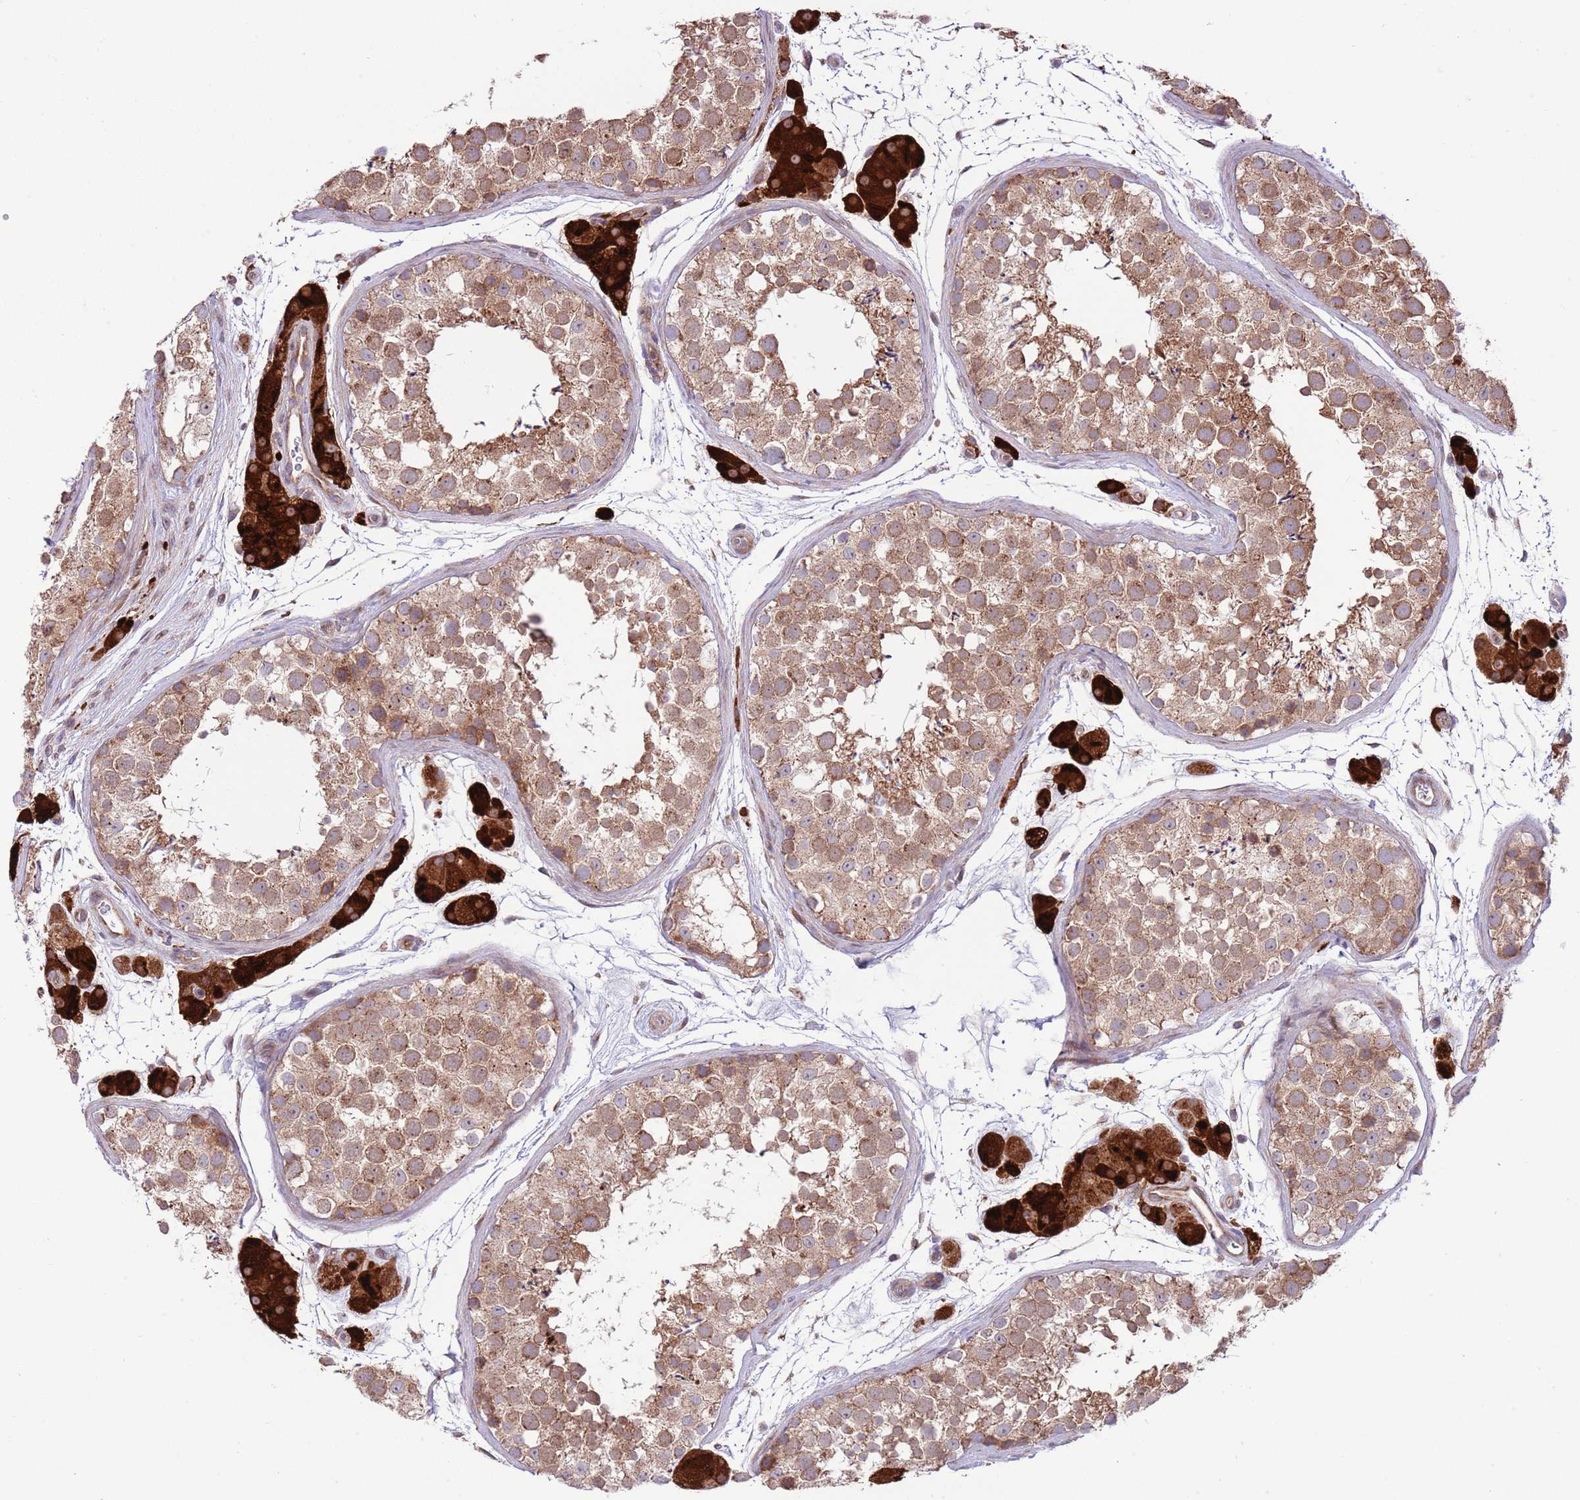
{"staining": {"intensity": "moderate", "quantity": ">75%", "location": "cytoplasmic/membranous"}, "tissue": "testis", "cell_type": "Cells in seminiferous ducts", "image_type": "normal", "snomed": [{"axis": "morphology", "description": "Normal tissue, NOS"}, {"axis": "topography", "description": "Testis"}], "caption": "Immunohistochemical staining of unremarkable testis shows moderate cytoplasmic/membranous protein positivity in about >75% of cells in seminiferous ducts. Nuclei are stained in blue.", "gene": "DAND5", "patient": {"sex": "male", "age": 41}}